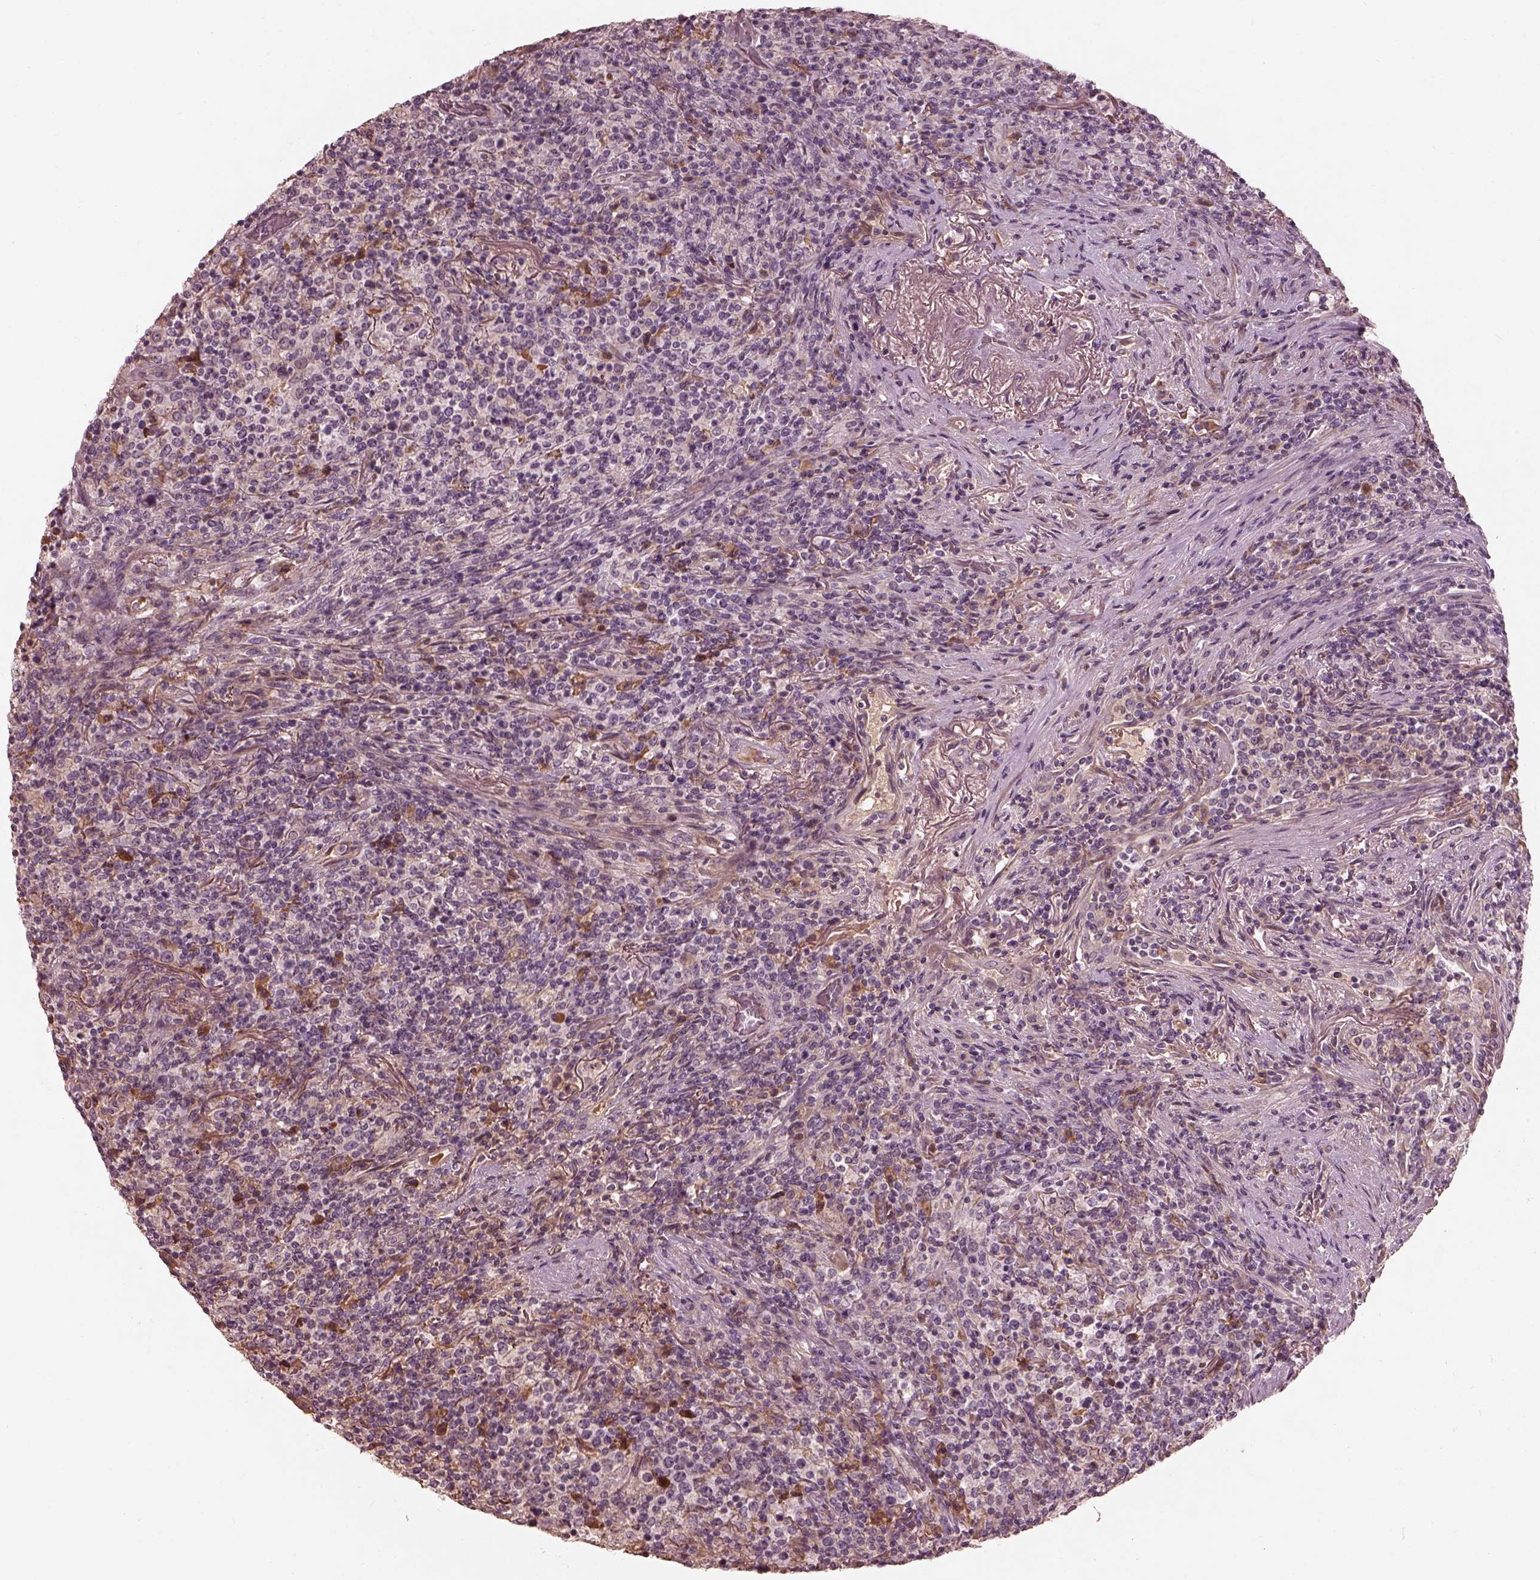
{"staining": {"intensity": "moderate", "quantity": "<25%", "location": "cytoplasmic/membranous"}, "tissue": "lymphoma", "cell_type": "Tumor cells", "image_type": "cancer", "snomed": [{"axis": "morphology", "description": "Malignant lymphoma, non-Hodgkin's type, High grade"}, {"axis": "topography", "description": "Lung"}], "caption": "Immunohistochemical staining of human high-grade malignant lymphoma, non-Hodgkin's type reveals low levels of moderate cytoplasmic/membranous protein positivity in about <25% of tumor cells.", "gene": "CALR3", "patient": {"sex": "male", "age": 79}}